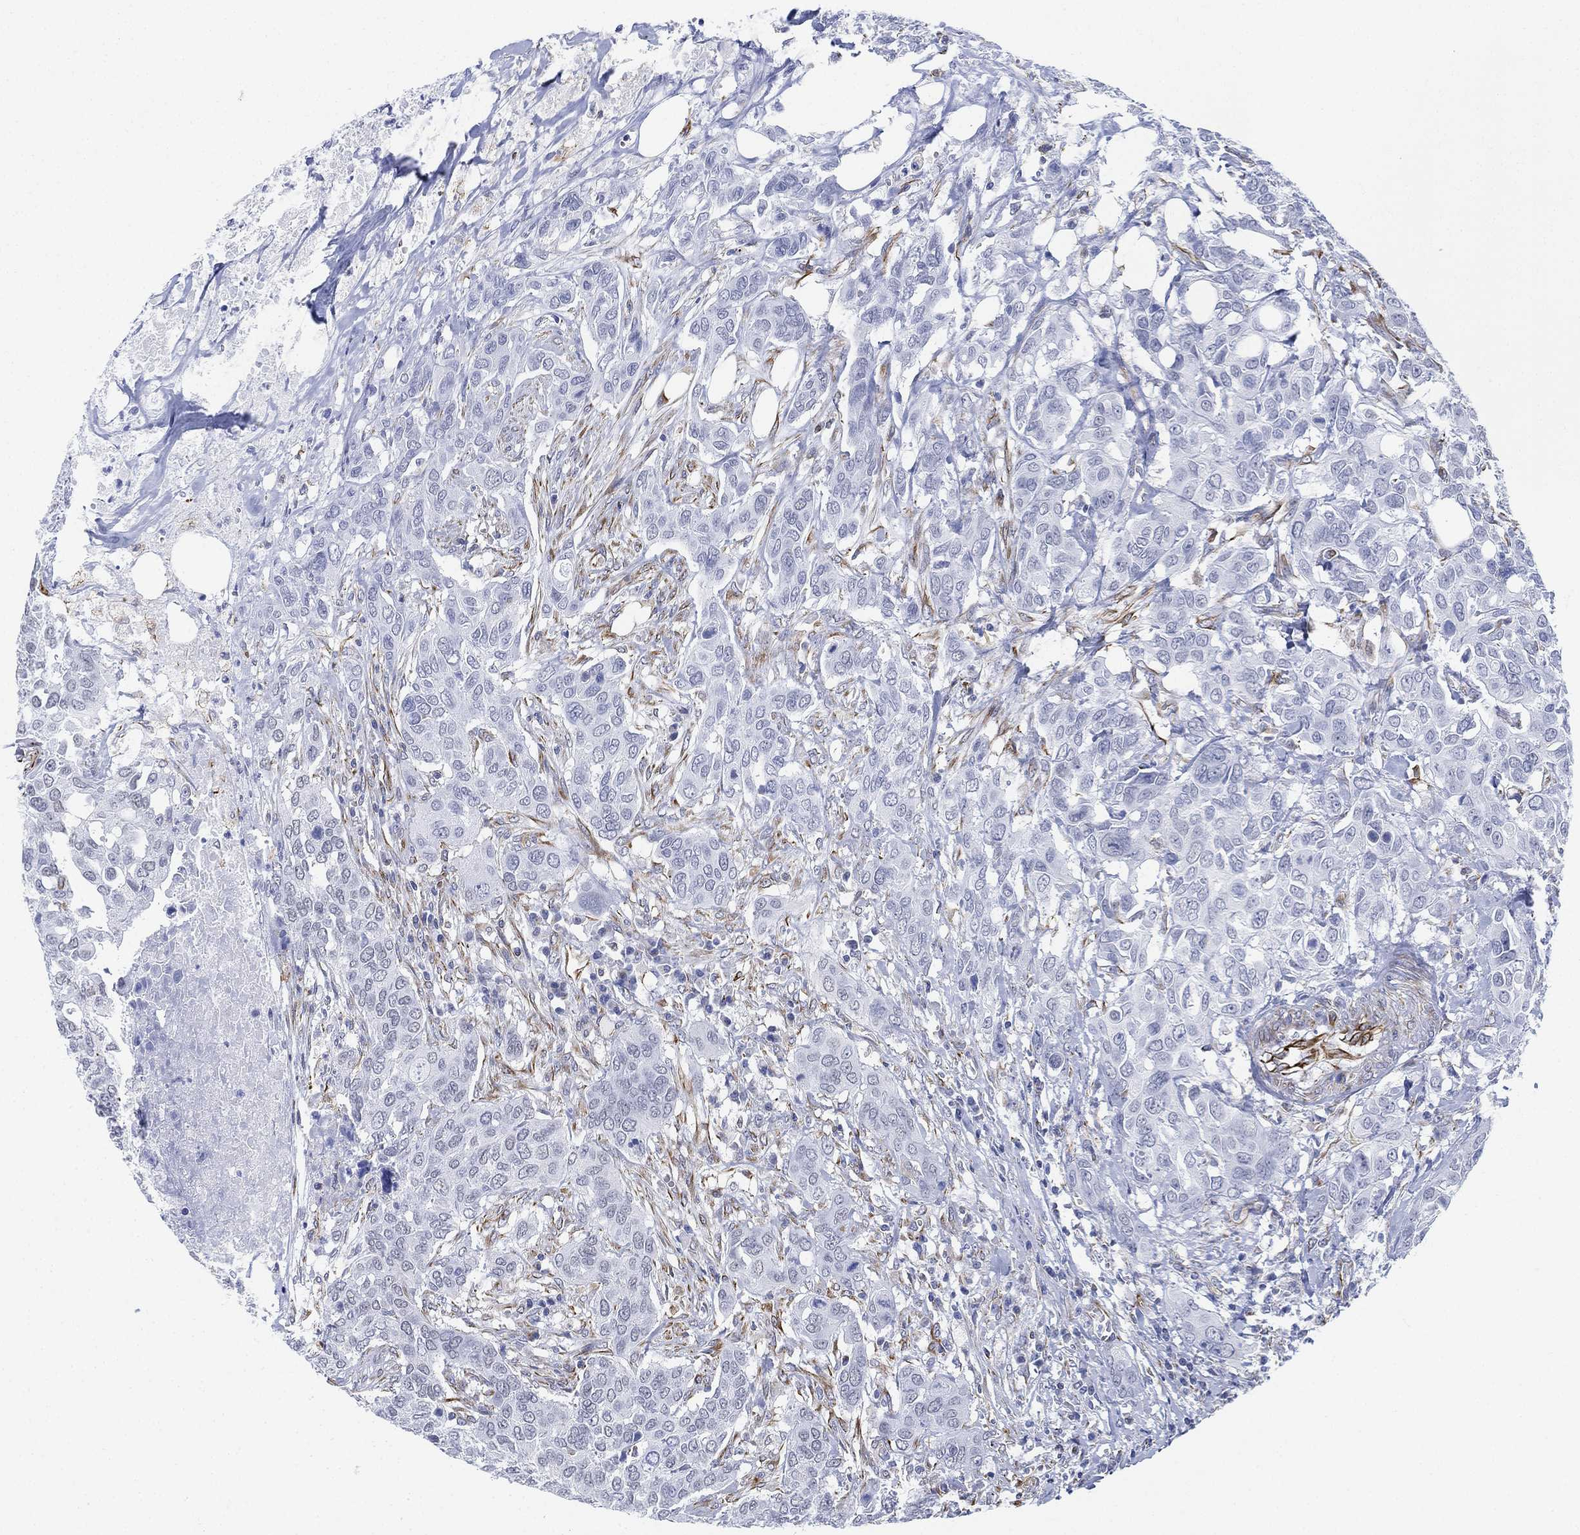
{"staining": {"intensity": "negative", "quantity": "none", "location": "none"}, "tissue": "urothelial cancer", "cell_type": "Tumor cells", "image_type": "cancer", "snomed": [{"axis": "morphology", "description": "Urothelial carcinoma, NOS"}, {"axis": "morphology", "description": "Urothelial carcinoma, High grade"}, {"axis": "topography", "description": "Urinary bladder"}], "caption": "IHC micrograph of neoplastic tissue: human urothelial carcinoma (high-grade) stained with DAB displays no significant protein expression in tumor cells.", "gene": "PSKH2", "patient": {"sex": "male", "age": 63}}